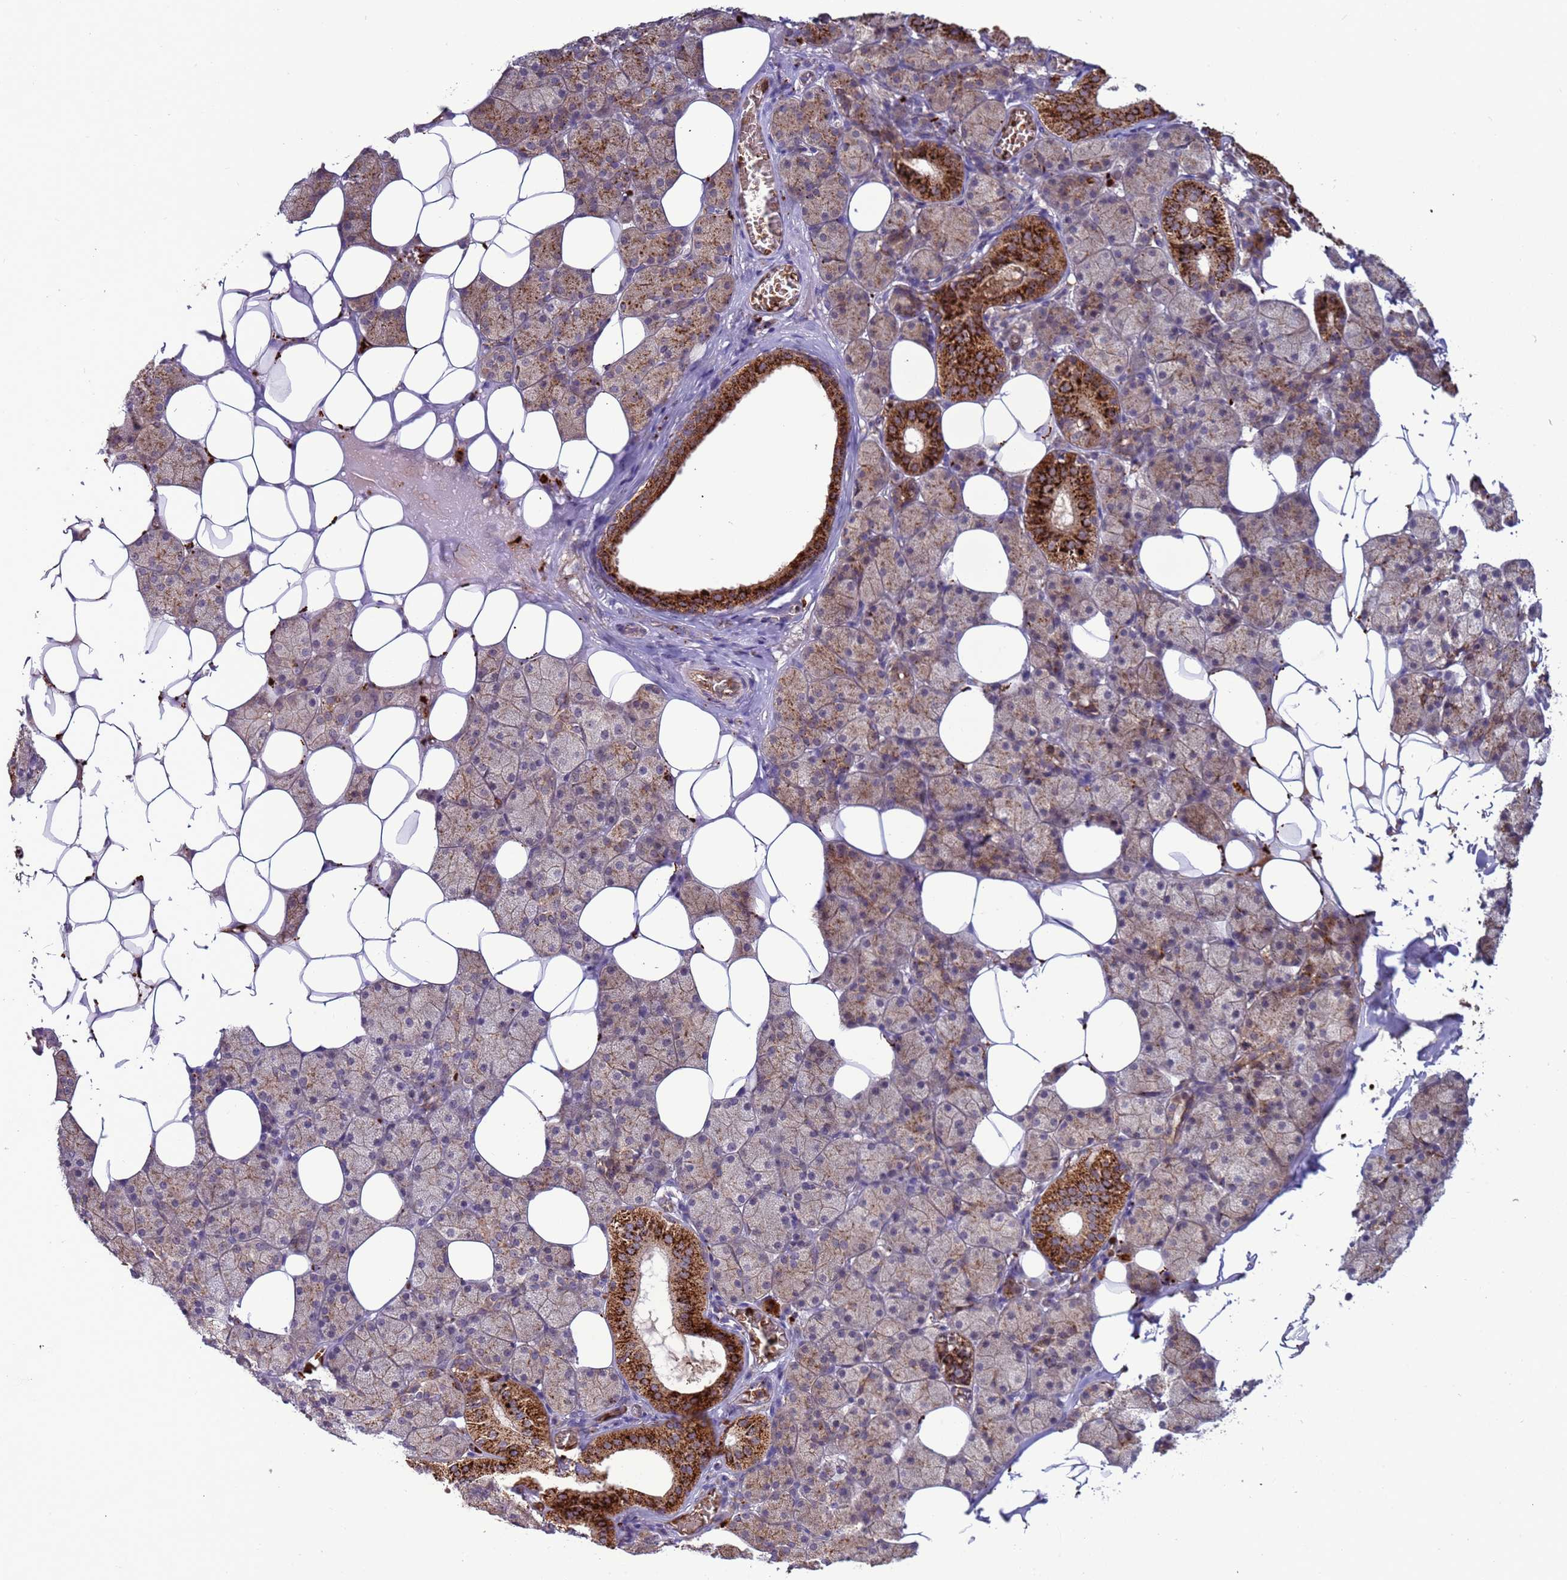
{"staining": {"intensity": "strong", "quantity": "25%-75%", "location": "cytoplasmic/membranous"}, "tissue": "salivary gland", "cell_type": "Glandular cells", "image_type": "normal", "snomed": [{"axis": "morphology", "description": "Normal tissue, NOS"}, {"axis": "topography", "description": "Salivary gland"}], "caption": "Immunohistochemical staining of normal salivary gland reveals high levels of strong cytoplasmic/membranous expression in approximately 25%-75% of glandular cells. (IHC, brightfield microscopy, high magnification).", "gene": "VPS36", "patient": {"sex": "female", "age": 33}}